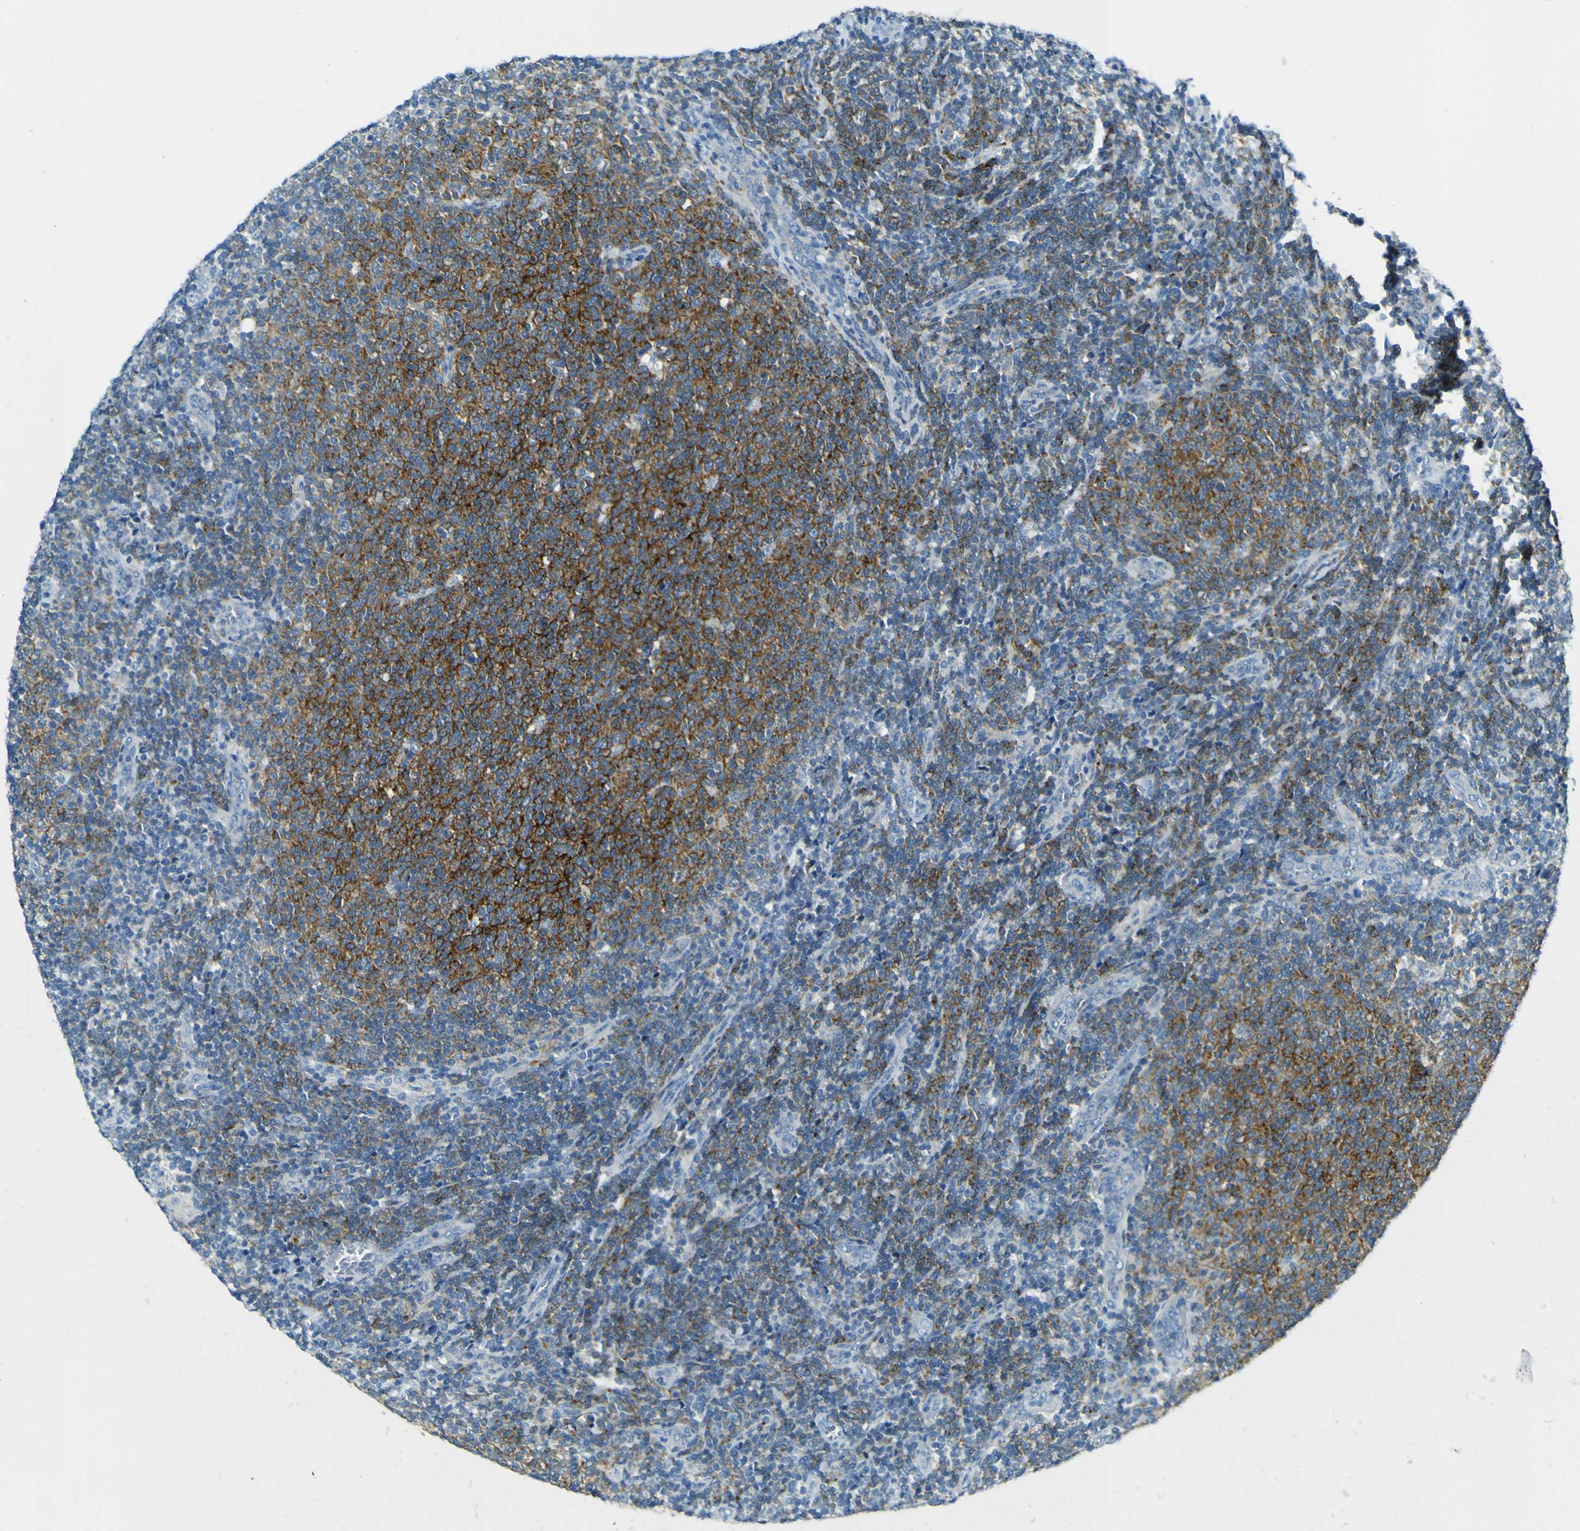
{"staining": {"intensity": "strong", "quantity": "25%-75%", "location": "cytoplasmic/membranous"}, "tissue": "lymphoma", "cell_type": "Tumor cells", "image_type": "cancer", "snomed": [{"axis": "morphology", "description": "Malignant lymphoma, non-Hodgkin's type, Low grade"}, {"axis": "topography", "description": "Lymph node"}], "caption": "A histopathology image of low-grade malignant lymphoma, non-Hodgkin's type stained for a protein shows strong cytoplasmic/membranous brown staining in tumor cells. The protein is stained brown, and the nuclei are stained in blue (DAB IHC with brightfield microscopy, high magnification).", "gene": "SORCS1", "patient": {"sex": "male", "age": 66}}